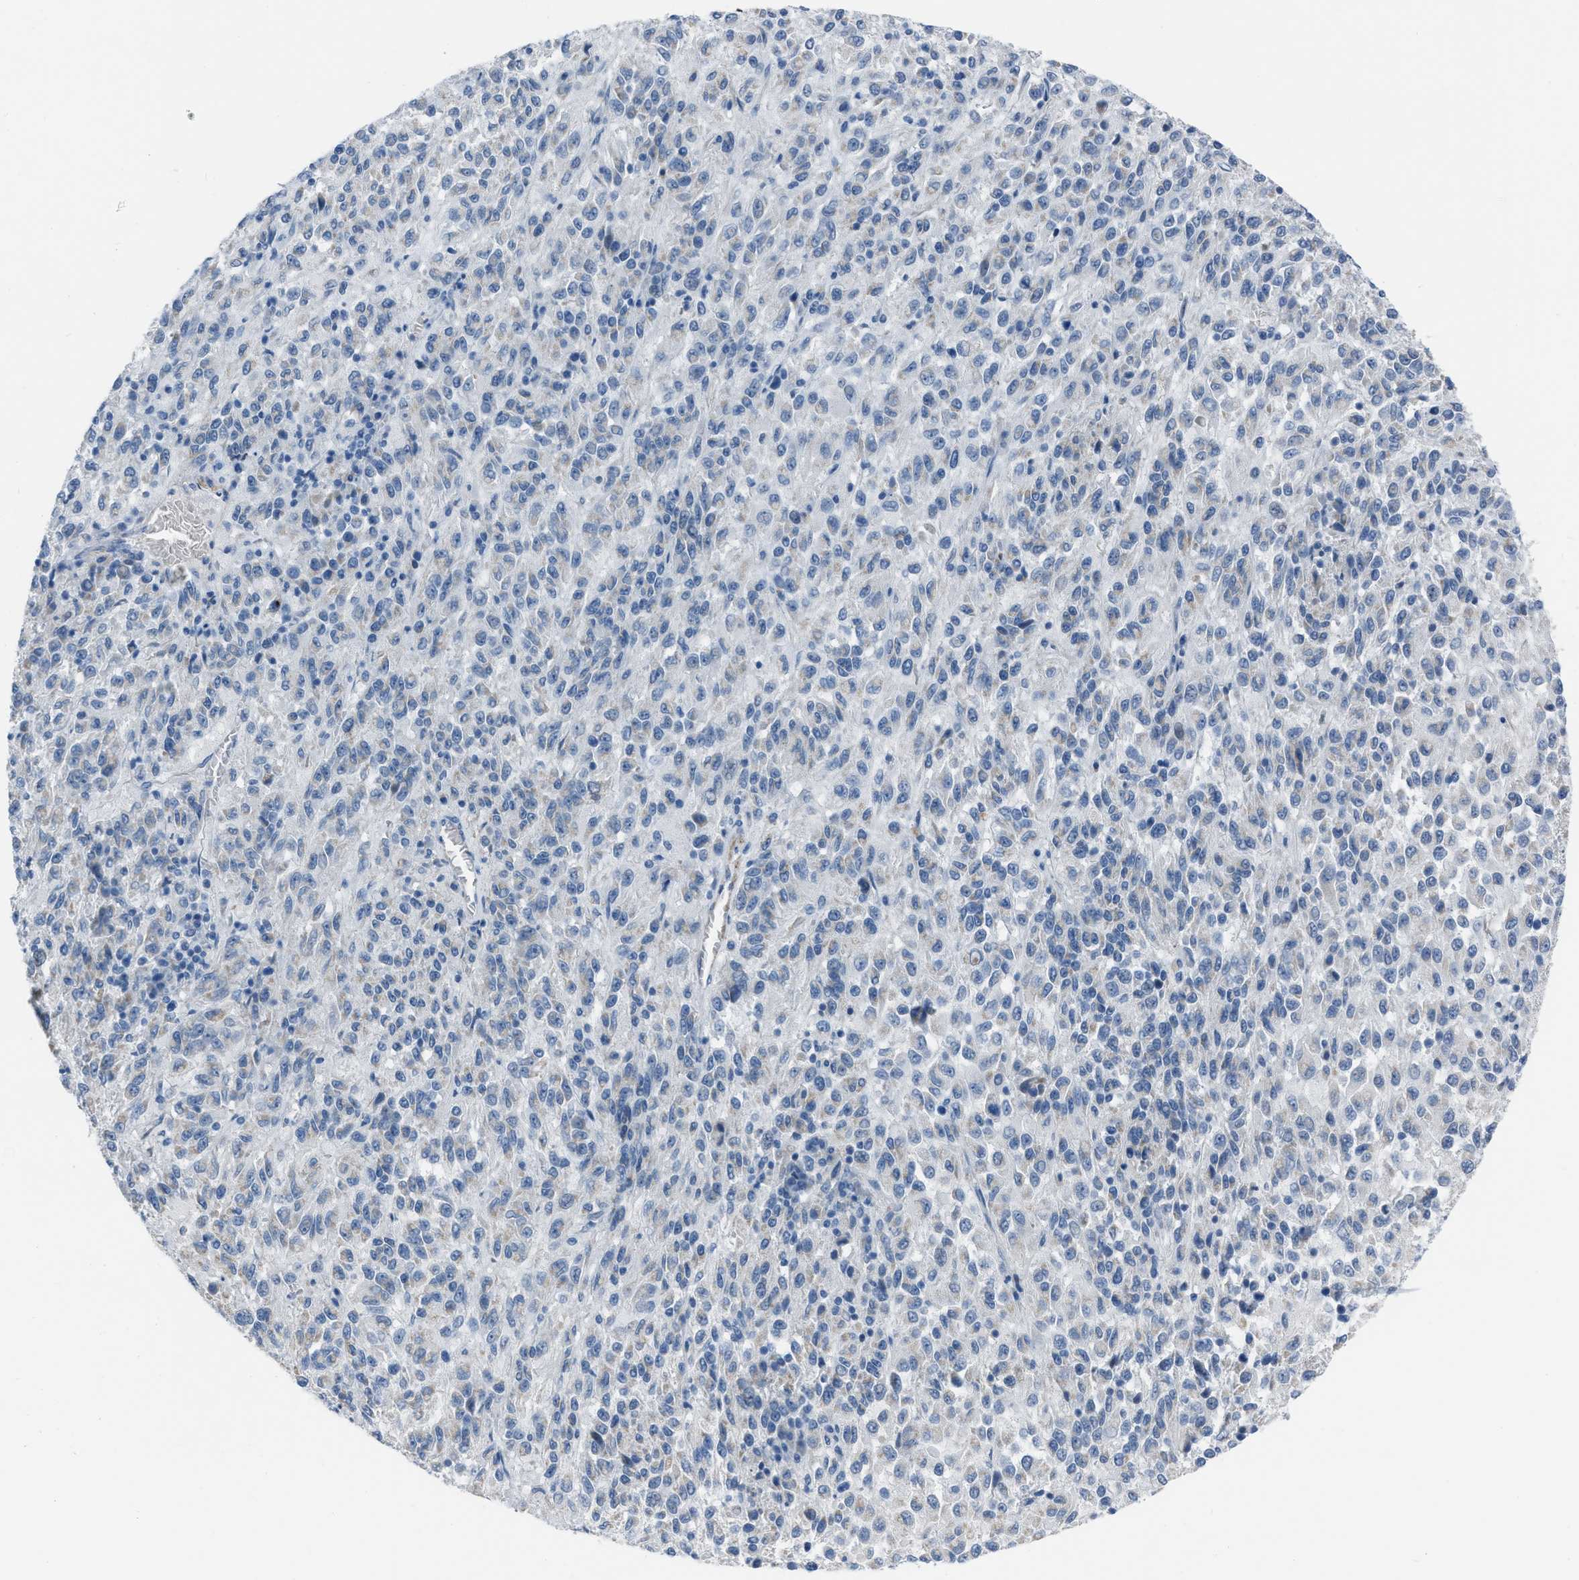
{"staining": {"intensity": "weak", "quantity": "<25%", "location": "cytoplasmic/membranous"}, "tissue": "melanoma", "cell_type": "Tumor cells", "image_type": "cancer", "snomed": [{"axis": "morphology", "description": "Malignant melanoma, Metastatic site"}, {"axis": "topography", "description": "Lung"}], "caption": "Tumor cells are negative for protein expression in human melanoma.", "gene": "SPATC1L", "patient": {"sex": "male", "age": 64}}